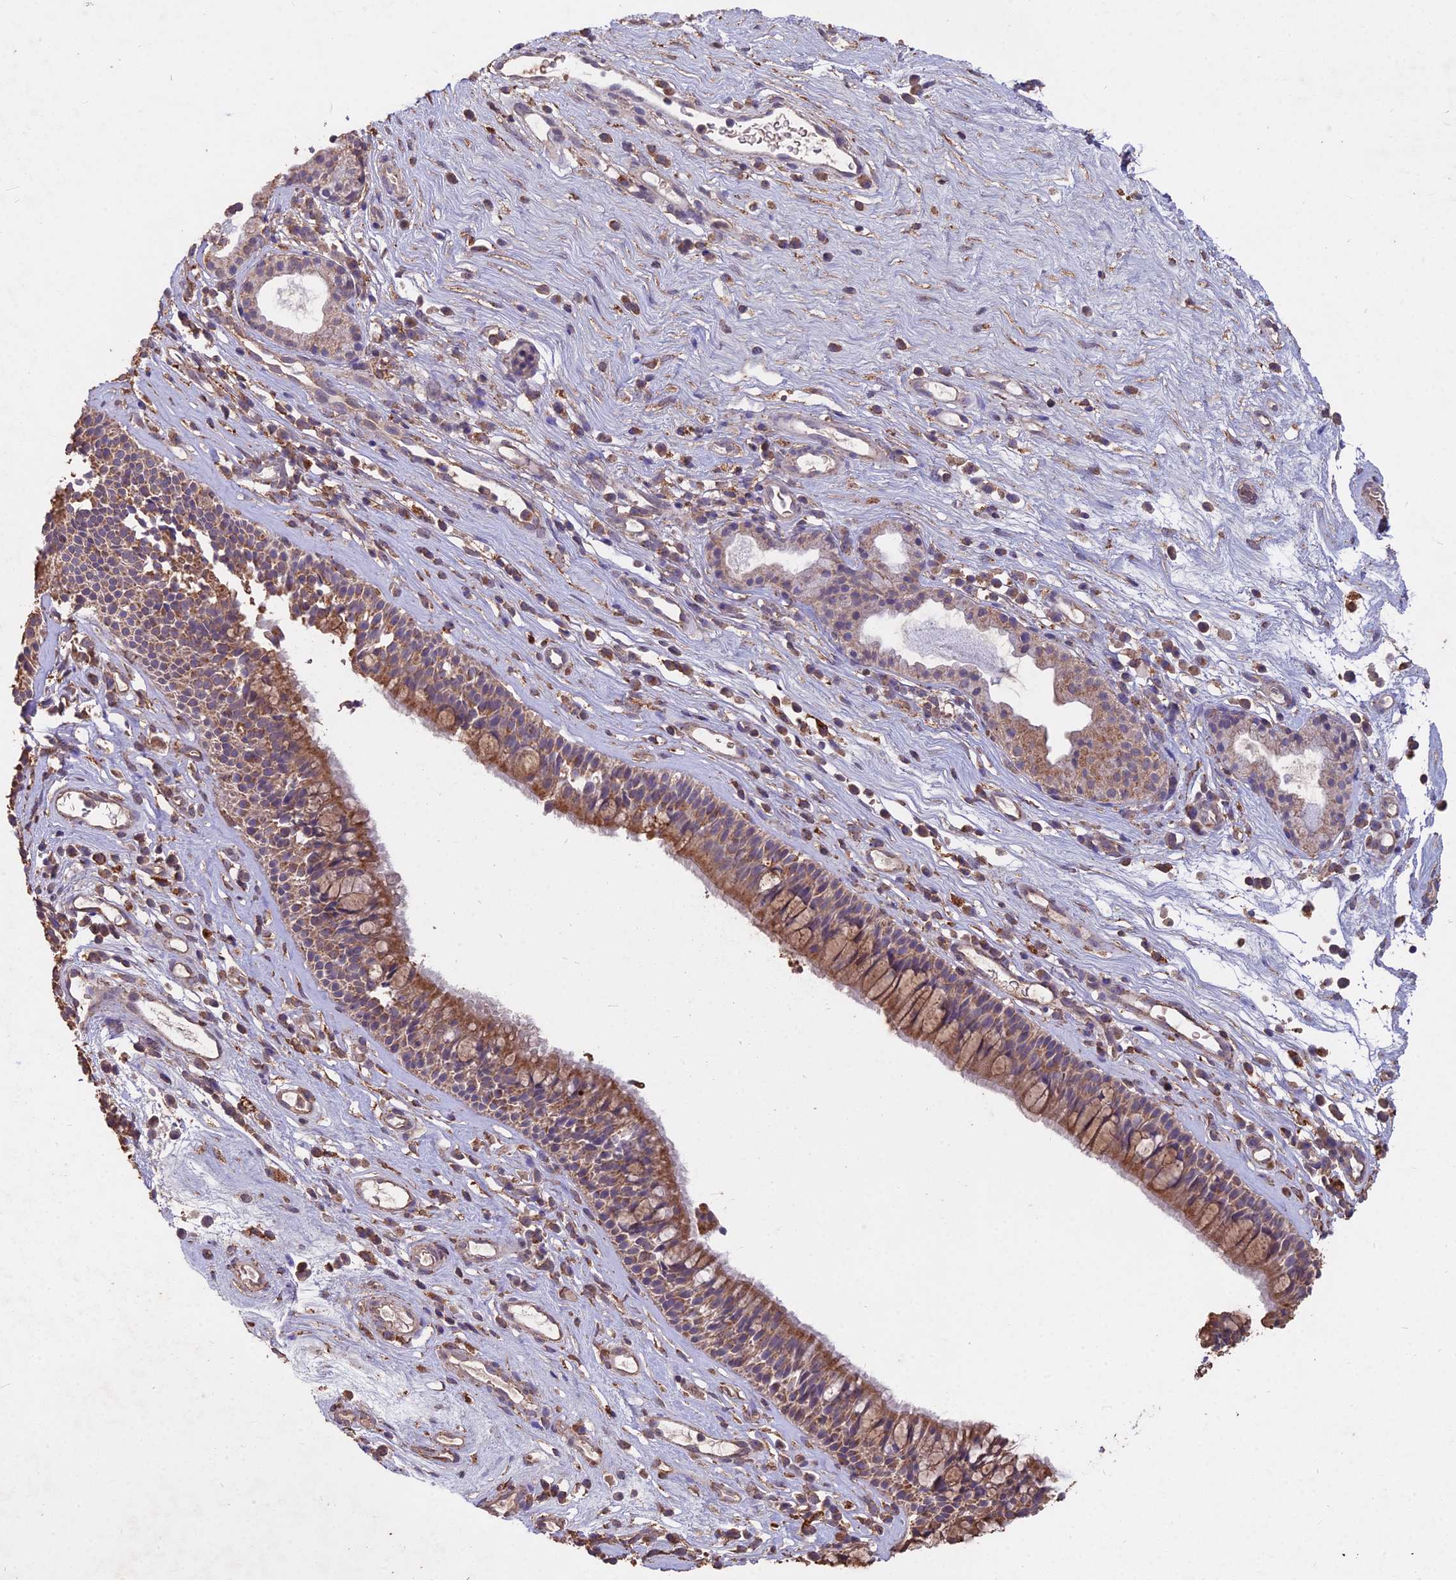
{"staining": {"intensity": "moderate", "quantity": ">75%", "location": "cytoplasmic/membranous"}, "tissue": "nasopharynx", "cell_type": "Respiratory epithelial cells", "image_type": "normal", "snomed": [{"axis": "morphology", "description": "Normal tissue, NOS"}, {"axis": "morphology", "description": "Inflammation, NOS"}, {"axis": "morphology", "description": "Malignant melanoma, Metastatic site"}, {"axis": "topography", "description": "Nasopharynx"}], "caption": "Immunohistochemical staining of benign human nasopharynx shows moderate cytoplasmic/membranous protein positivity in about >75% of respiratory epithelial cells. (Brightfield microscopy of DAB IHC at high magnification).", "gene": "CEMIP2", "patient": {"sex": "male", "age": 70}}